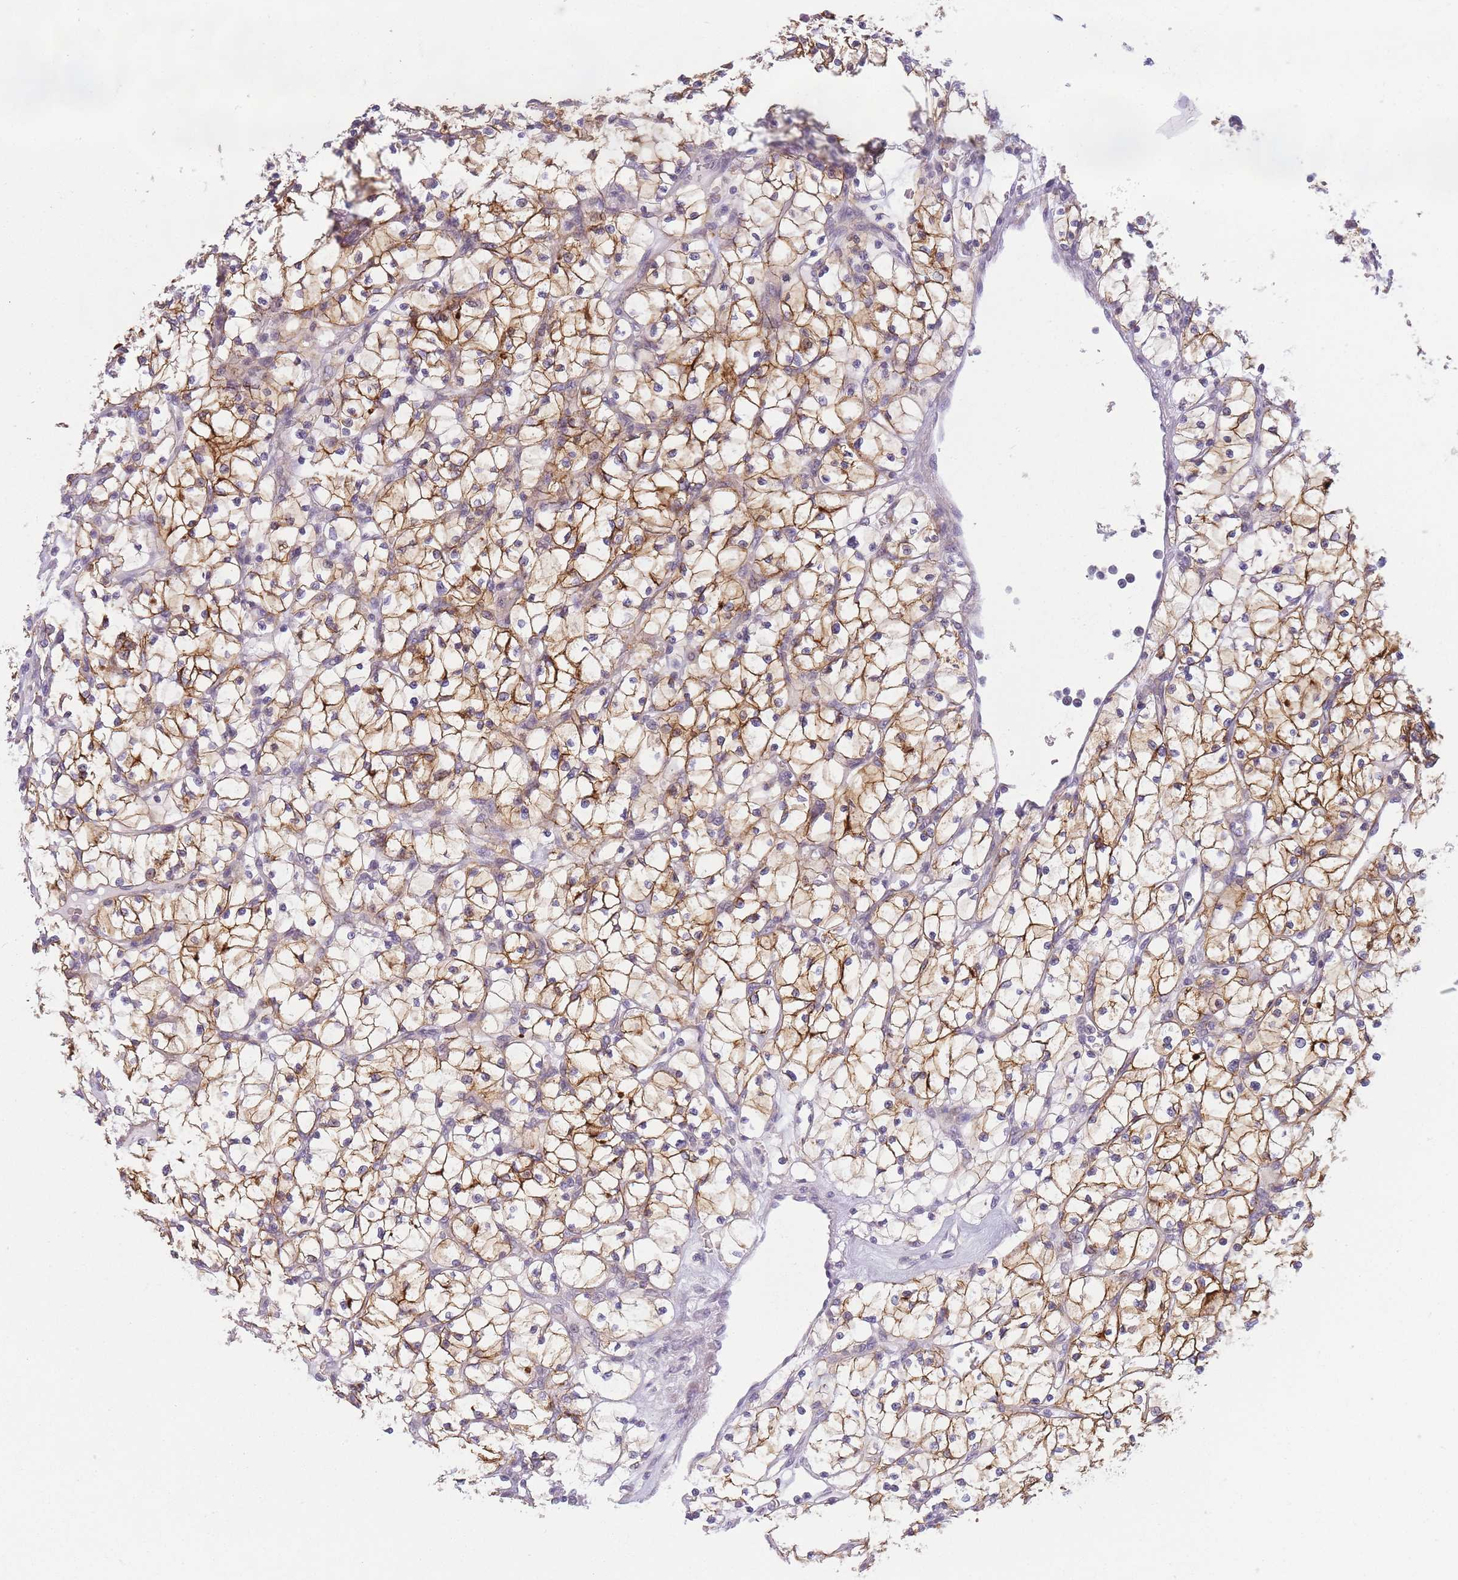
{"staining": {"intensity": "moderate", "quantity": ">75%", "location": "cytoplasmic/membranous"}, "tissue": "renal cancer", "cell_type": "Tumor cells", "image_type": "cancer", "snomed": [{"axis": "morphology", "description": "Adenocarcinoma, NOS"}, {"axis": "topography", "description": "Kidney"}], "caption": "A histopathology image of adenocarcinoma (renal) stained for a protein displays moderate cytoplasmic/membranous brown staining in tumor cells. (DAB (3,3'-diaminobenzidine) IHC with brightfield microscopy, high magnification).", "gene": "GGT1", "patient": {"sex": "female", "age": 64}}